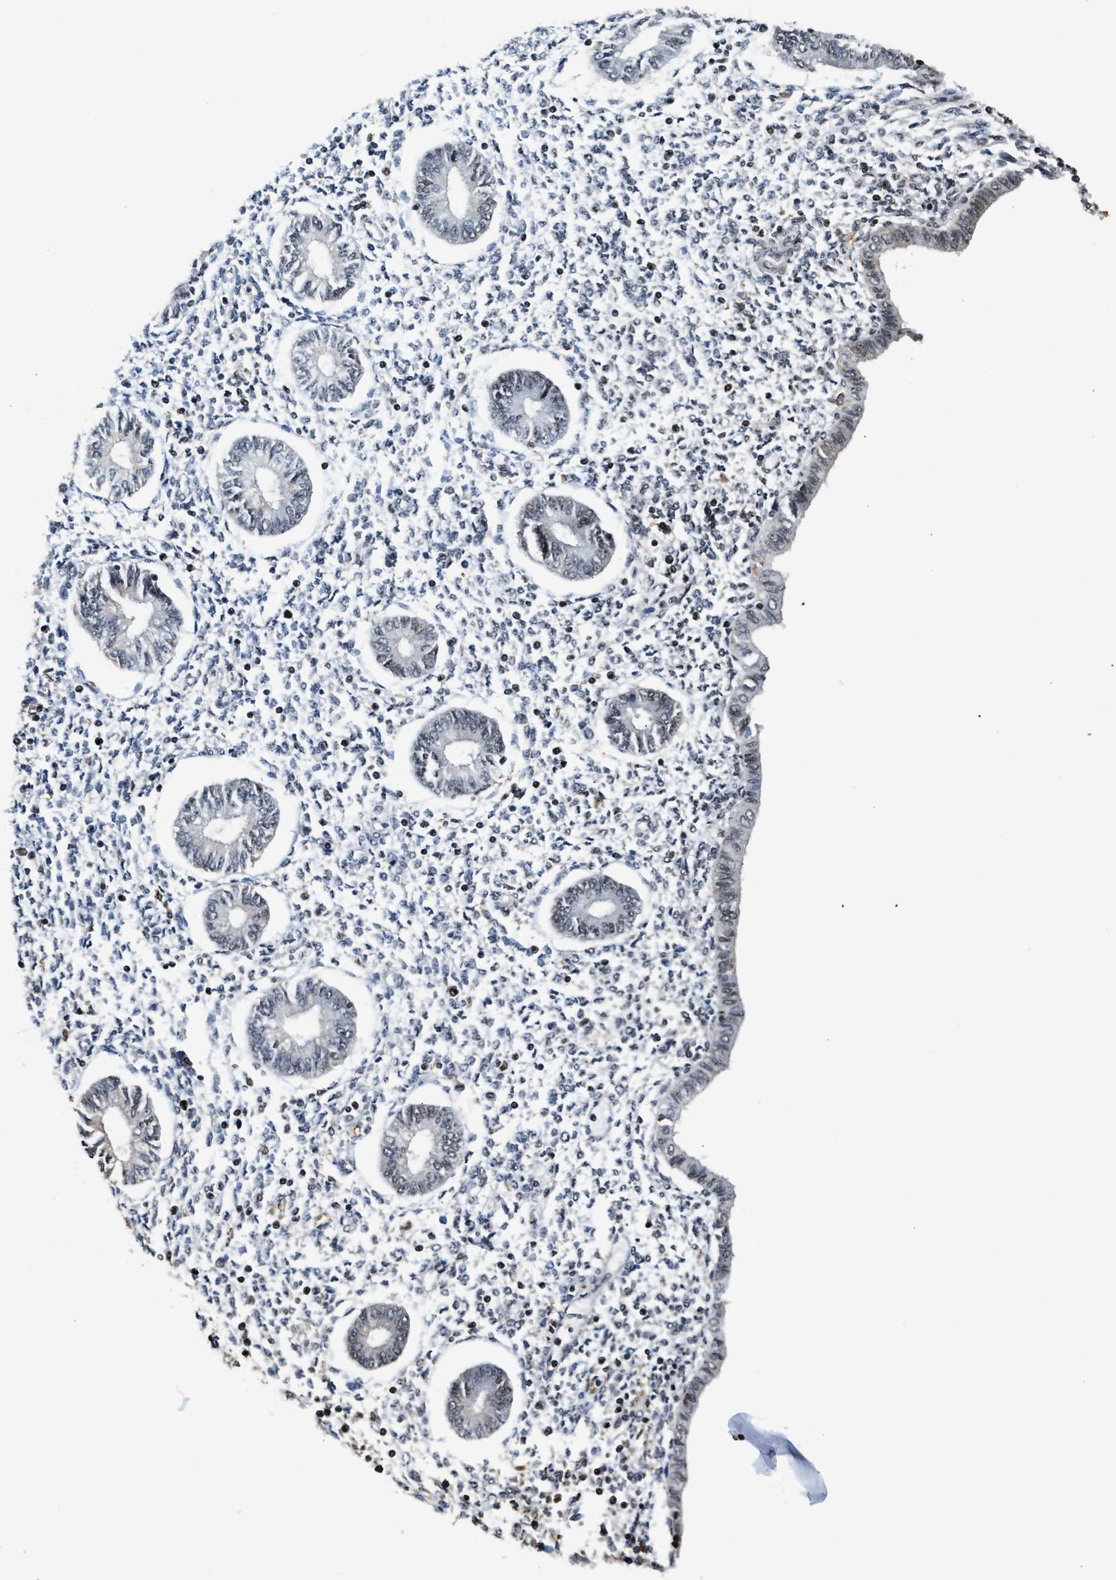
{"staining": {"intensity": "strong", "quantity": "25%-75%", "location": "nuclear"}, "tissue": "endometrium", "cell_type": "Cells in endometrial stroma", "image_type": "normal", "snomed": [{"axis": "morphology", "description": "Normal tissue, NOS"}, {"axis": "topography", "description": "Endometrium"}], "caption": "This histopathology image reveals immunohistochemistry (IHC) staining of unremarkable endometrium, with high strong nuclear positivity in about 25%-75% of cells in endometrial stroma.", "gene": "RAD21", "patient": {"sex": "female", "age": 50}}